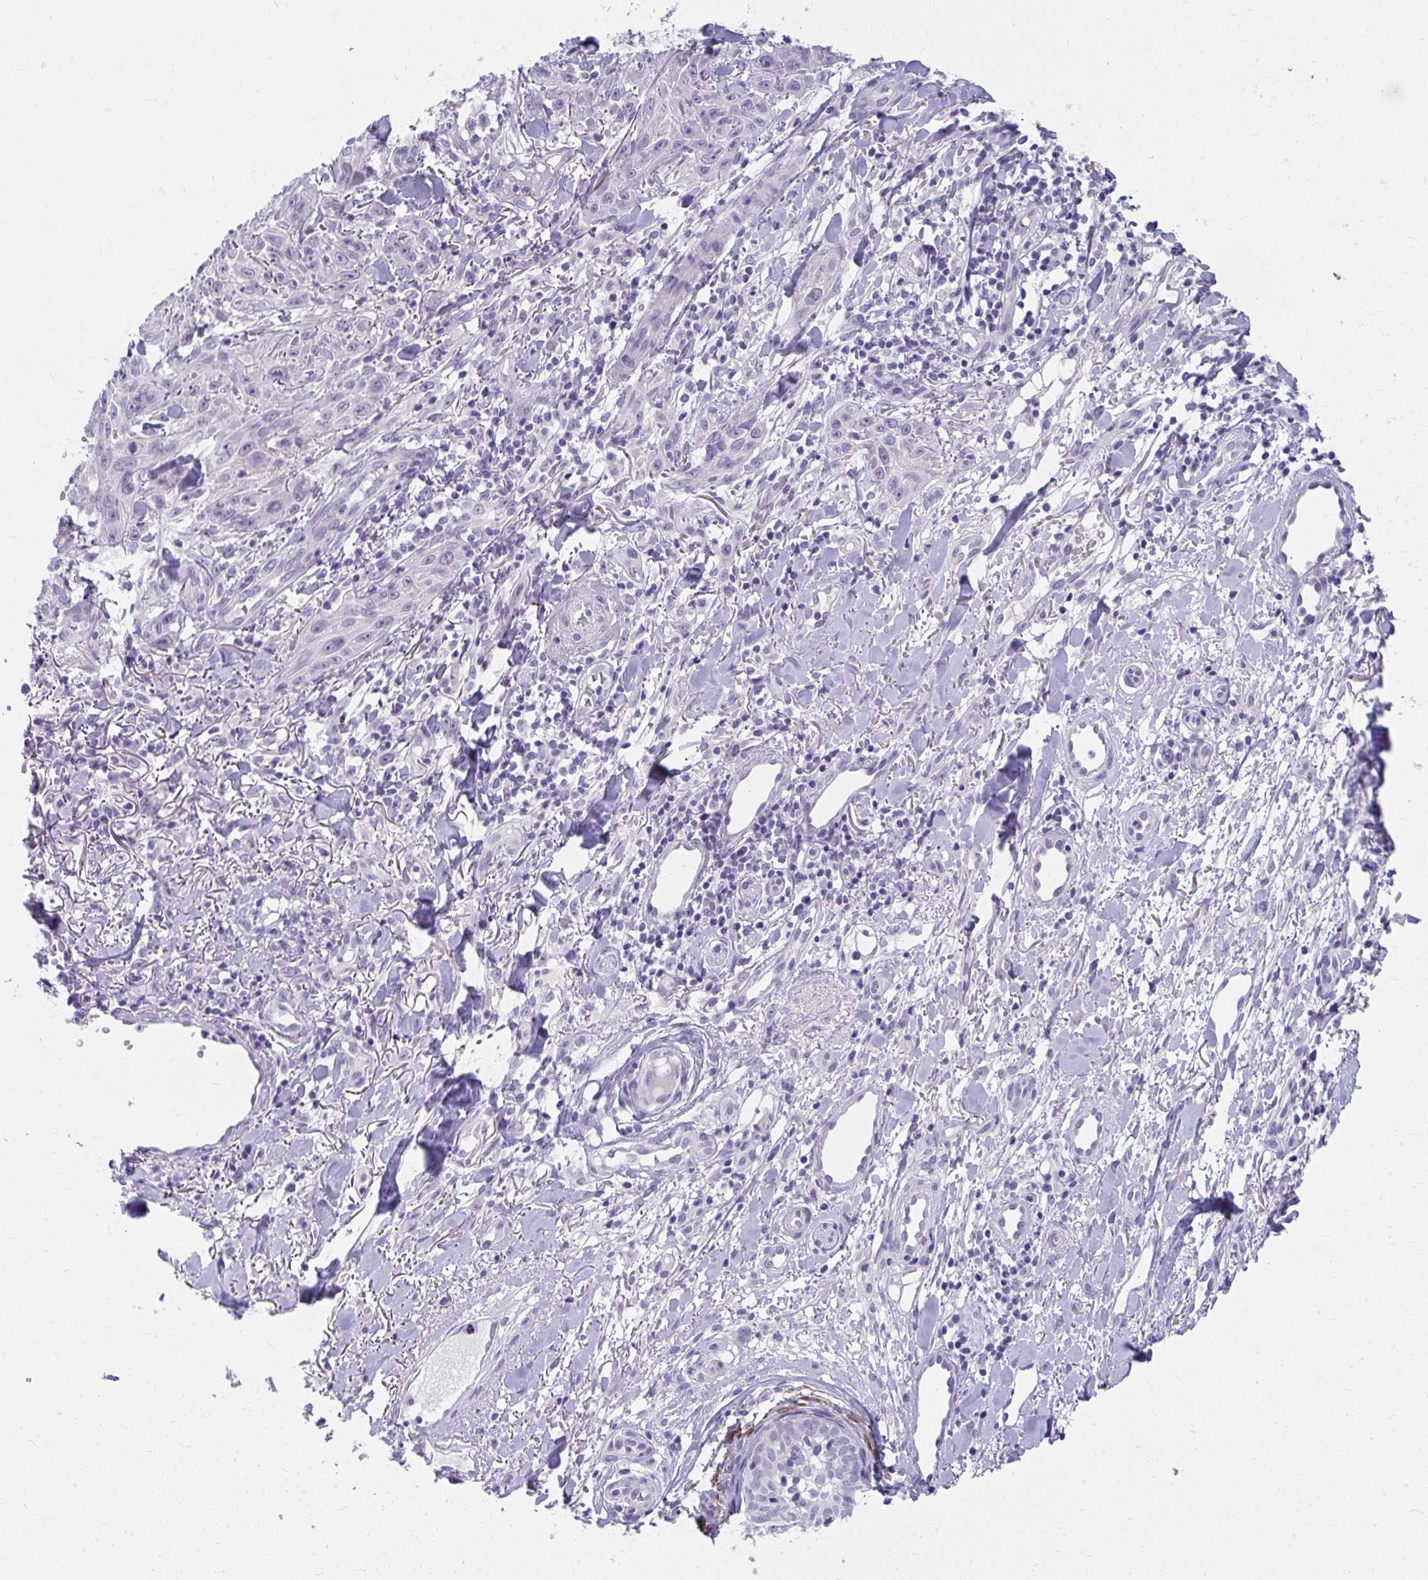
{"staining": {"intensity": "negative", "quantity": "none", "location": "none"}, "tissue": "skin cancer", "cell_type": "Tumor cells", "image_type": "cancer", "snomed": [{"axis": "morphology", "description": "Squamous cell carcinoma, NOS"}, {"axis": "topography", "description": "Skin"}], "caption": "This is an IHC histopathology image of human squamous cell carcinoma (skin). There is no expression in tumor cells.", "gene": "UGT3A2", "patient": {"sex": "male", "age": 86}}